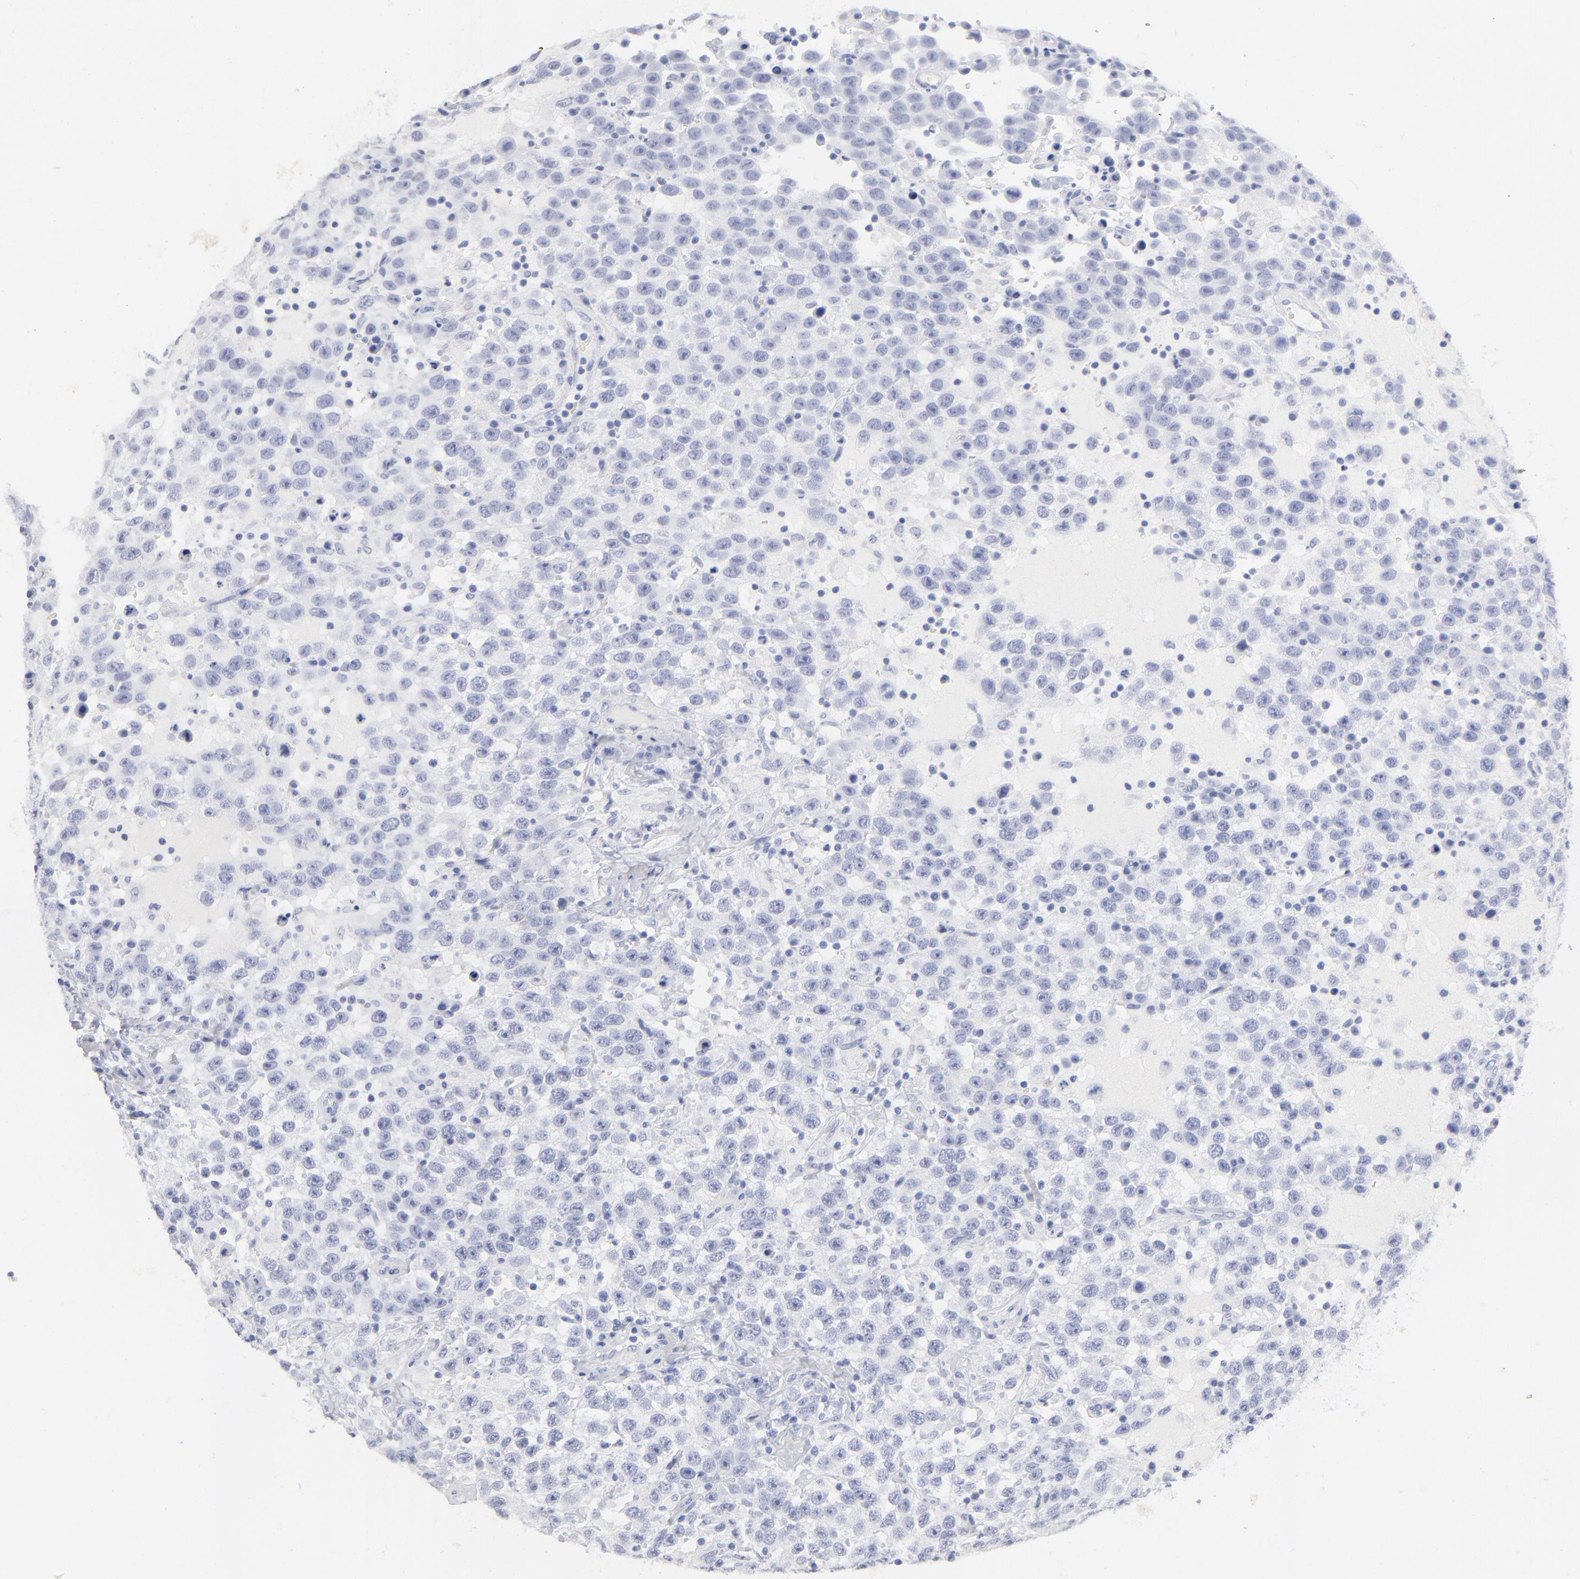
{"staining": {"intensity": "negative", "quantity": "none", "location": "none"}, "tissue": "testis cancer", "cell_type": "Tumor cells", "image_type": "cancer", "snomed": [{"axis": "morphology", "description": "Seminoma, NOS"}, {"axis": "topography", "description": "Testis"}], "caption": "Immunohistochemistry of seminoma (testis) displays no staining in tumor cells.", "gene": "ARG1", "patient": {"sex": "male", "age": 41}}